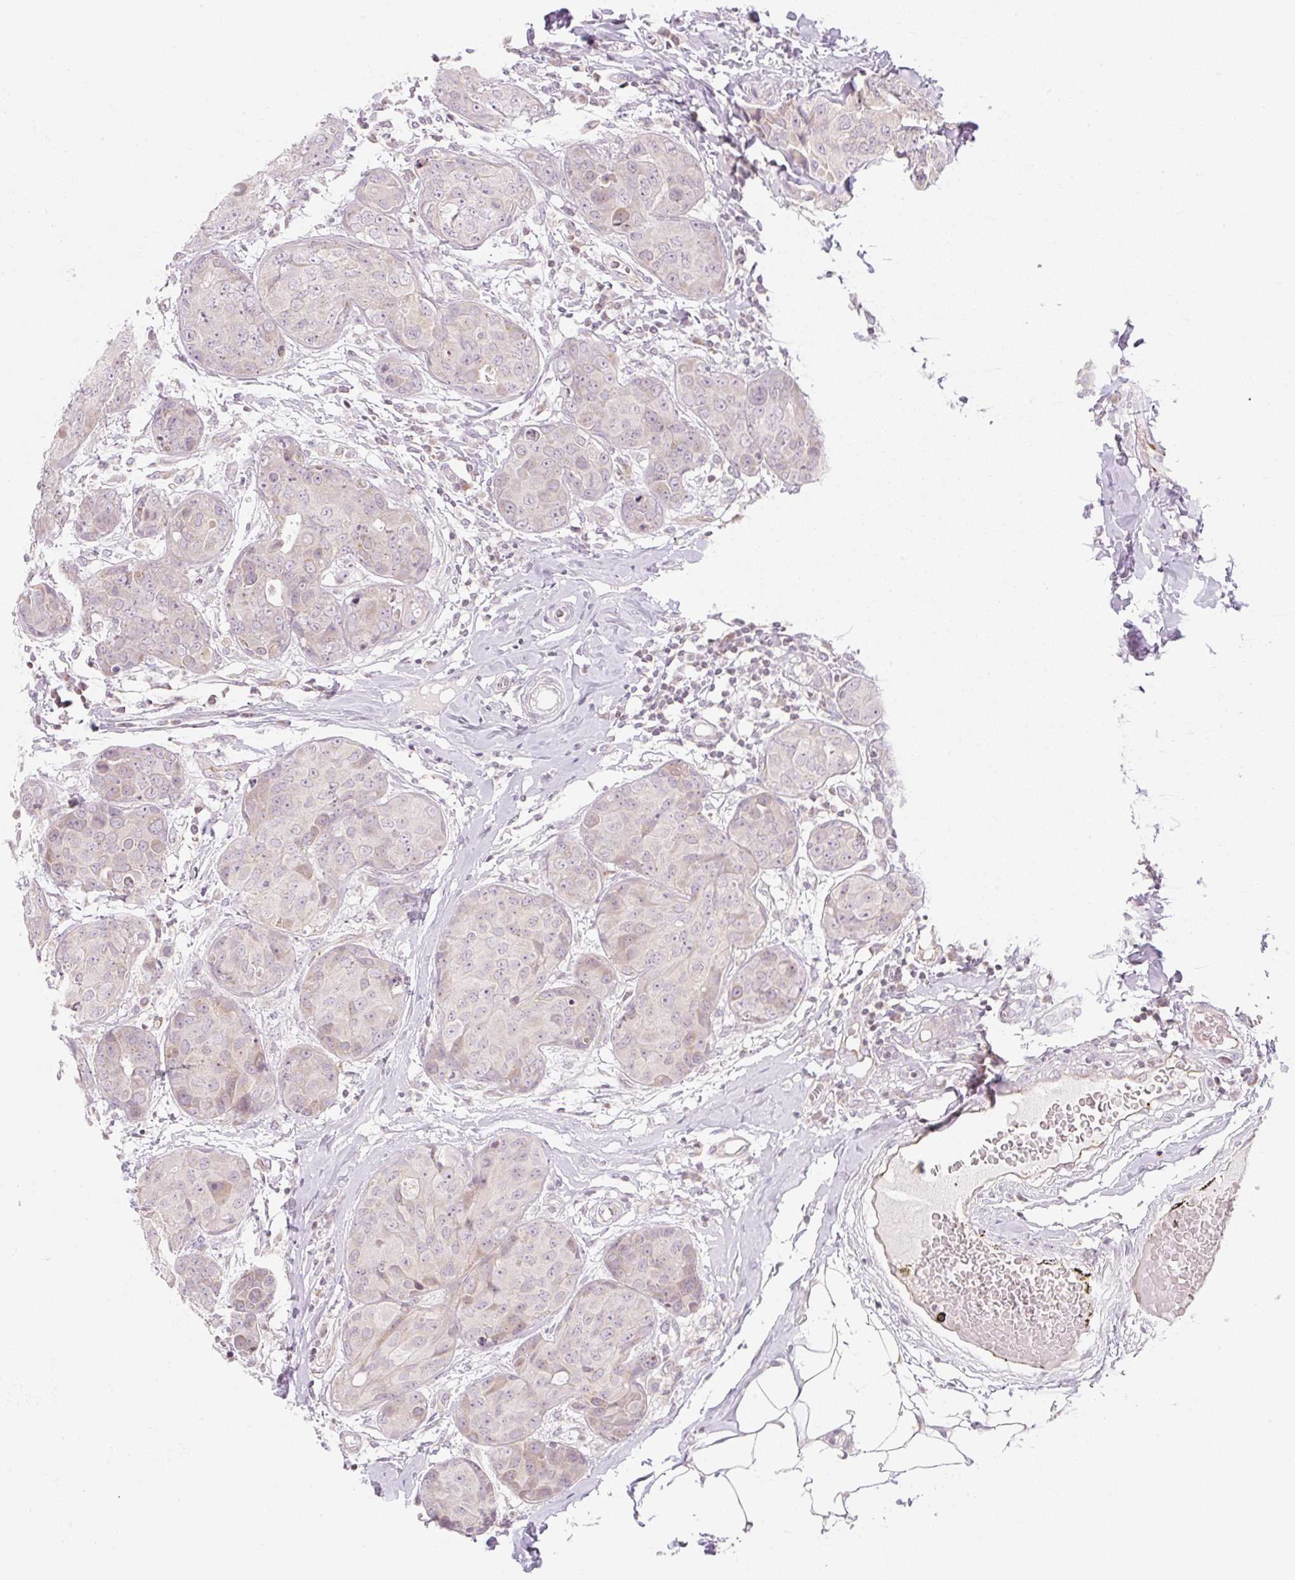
{"staining": {"intensity": "weak", "quantity": "25%-75%", "location": "cytoplasmic/membranous"}, "tissue": "breast cancer", "cell_type": "Tumor cells", "image_type": "cancer", "snomed": [{"axis": "morphology", "description": "Duct carcinoma"}, {"axis": "topography", "description": "Breast"}], "caption": "Intraductal carcinoma (breast) was stained to show a protein in brown. There is low levels of weak cytoplasmic/membranous positivity in approximately 25%-75% of tumor cells.", "gene": "CASKIN1", "patient": {"sex": "female", "age": 43}}